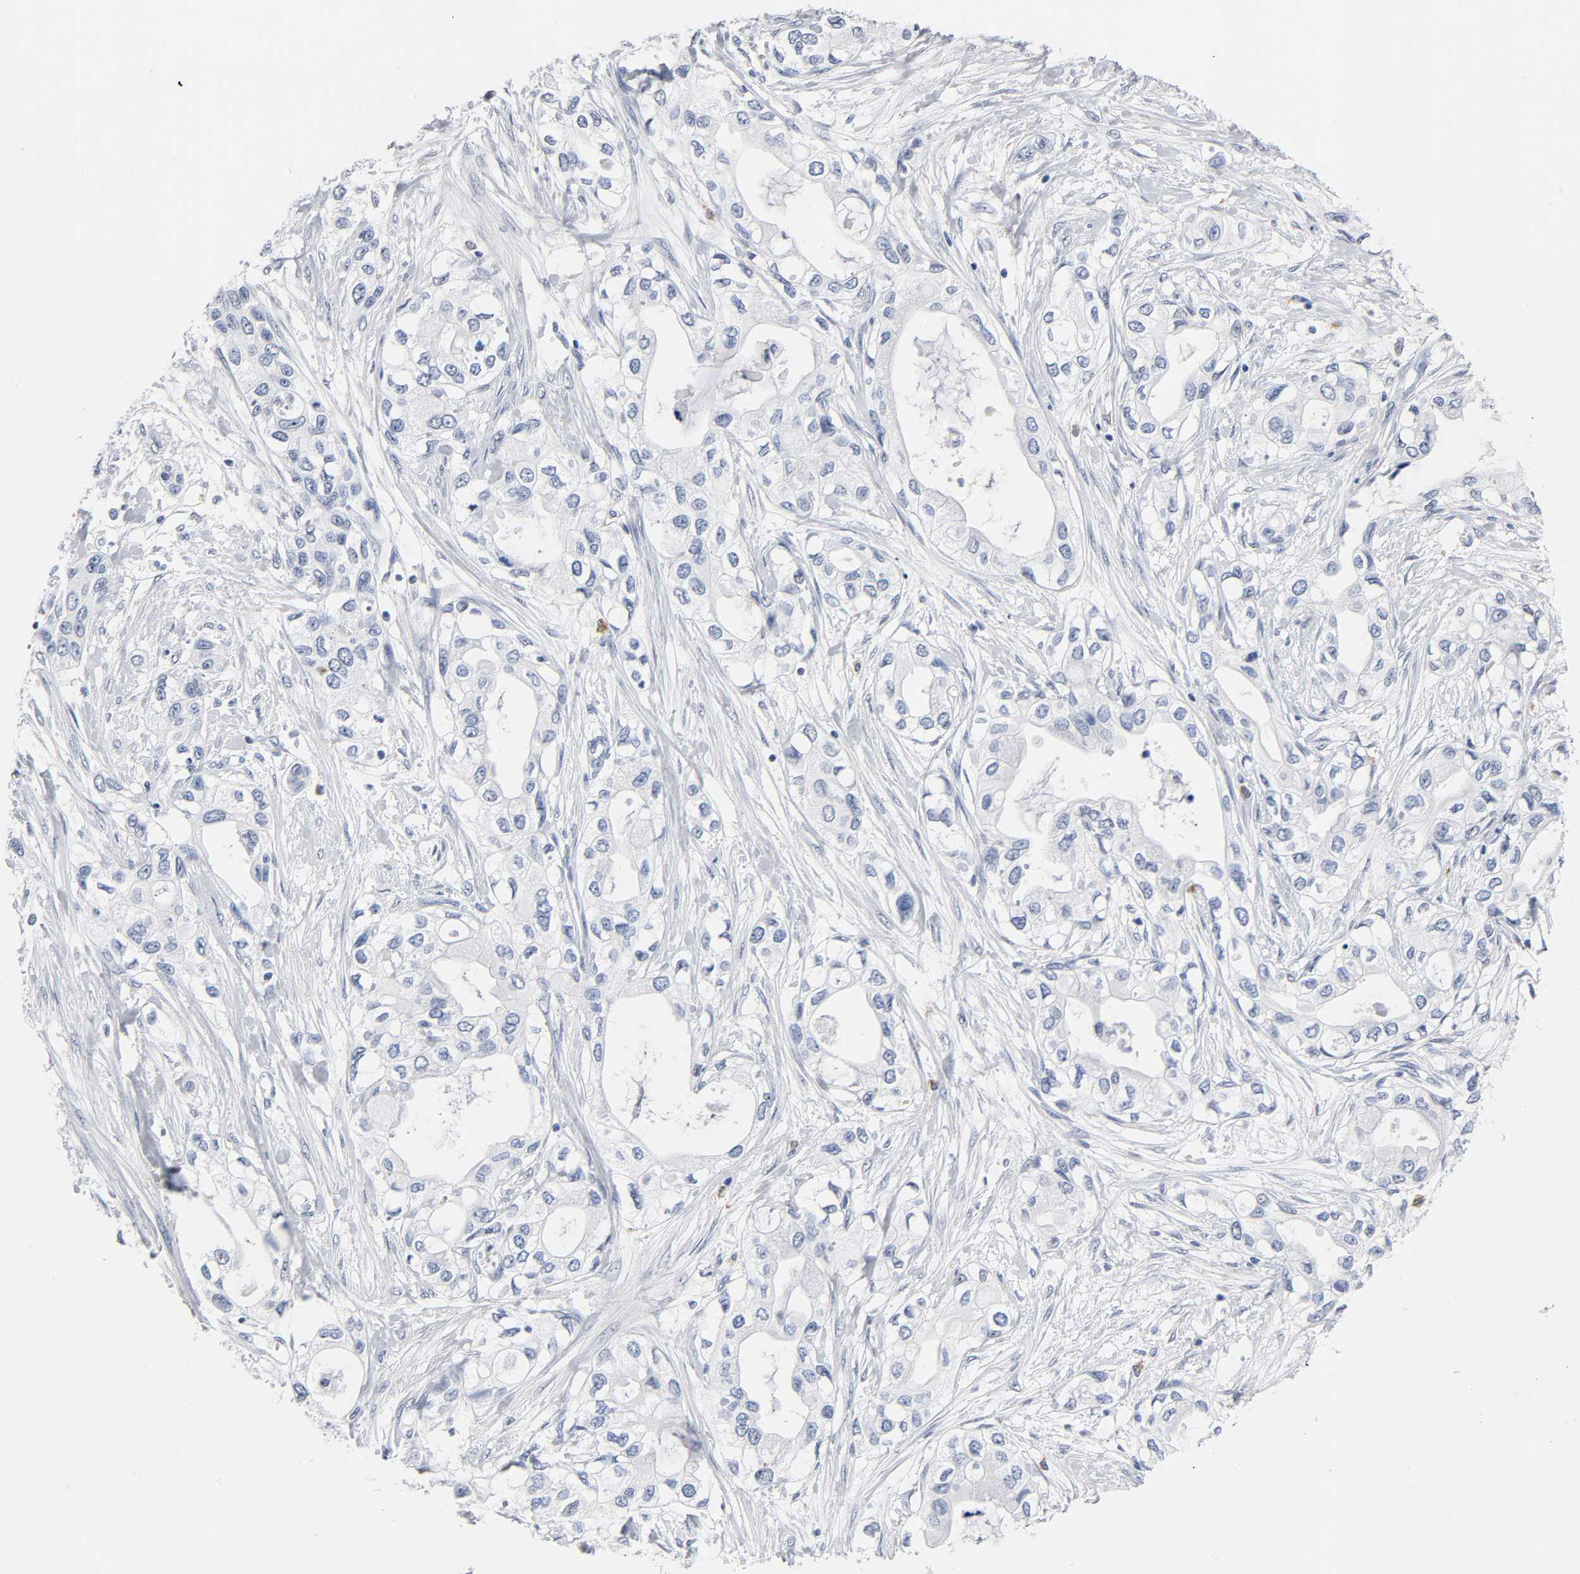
{"staining": {"intensity": "negative", "quantity": "none", "location": "none"}, "tissue": "pancreatic cancer", "cell_type": "Tumor cells", "image_type": "cancer", "snomed": [{"axis": "morphology", "description": "Adenocarcinoma, NOS"}, {"axis": "topography", "description": "Pancreas"}], "caption": "This is a histopathology image of IHC staining of adenocarcinoma (pancreatic), which shows no staining in tumor cells. Brightfield microscopy of immunohistochemistry (IHC) stained with DAB (brown) and hematoxylin (blue), captured at high magnification.", "gene": "NAB2", "patient": {"sex": "female", "age": 70}}